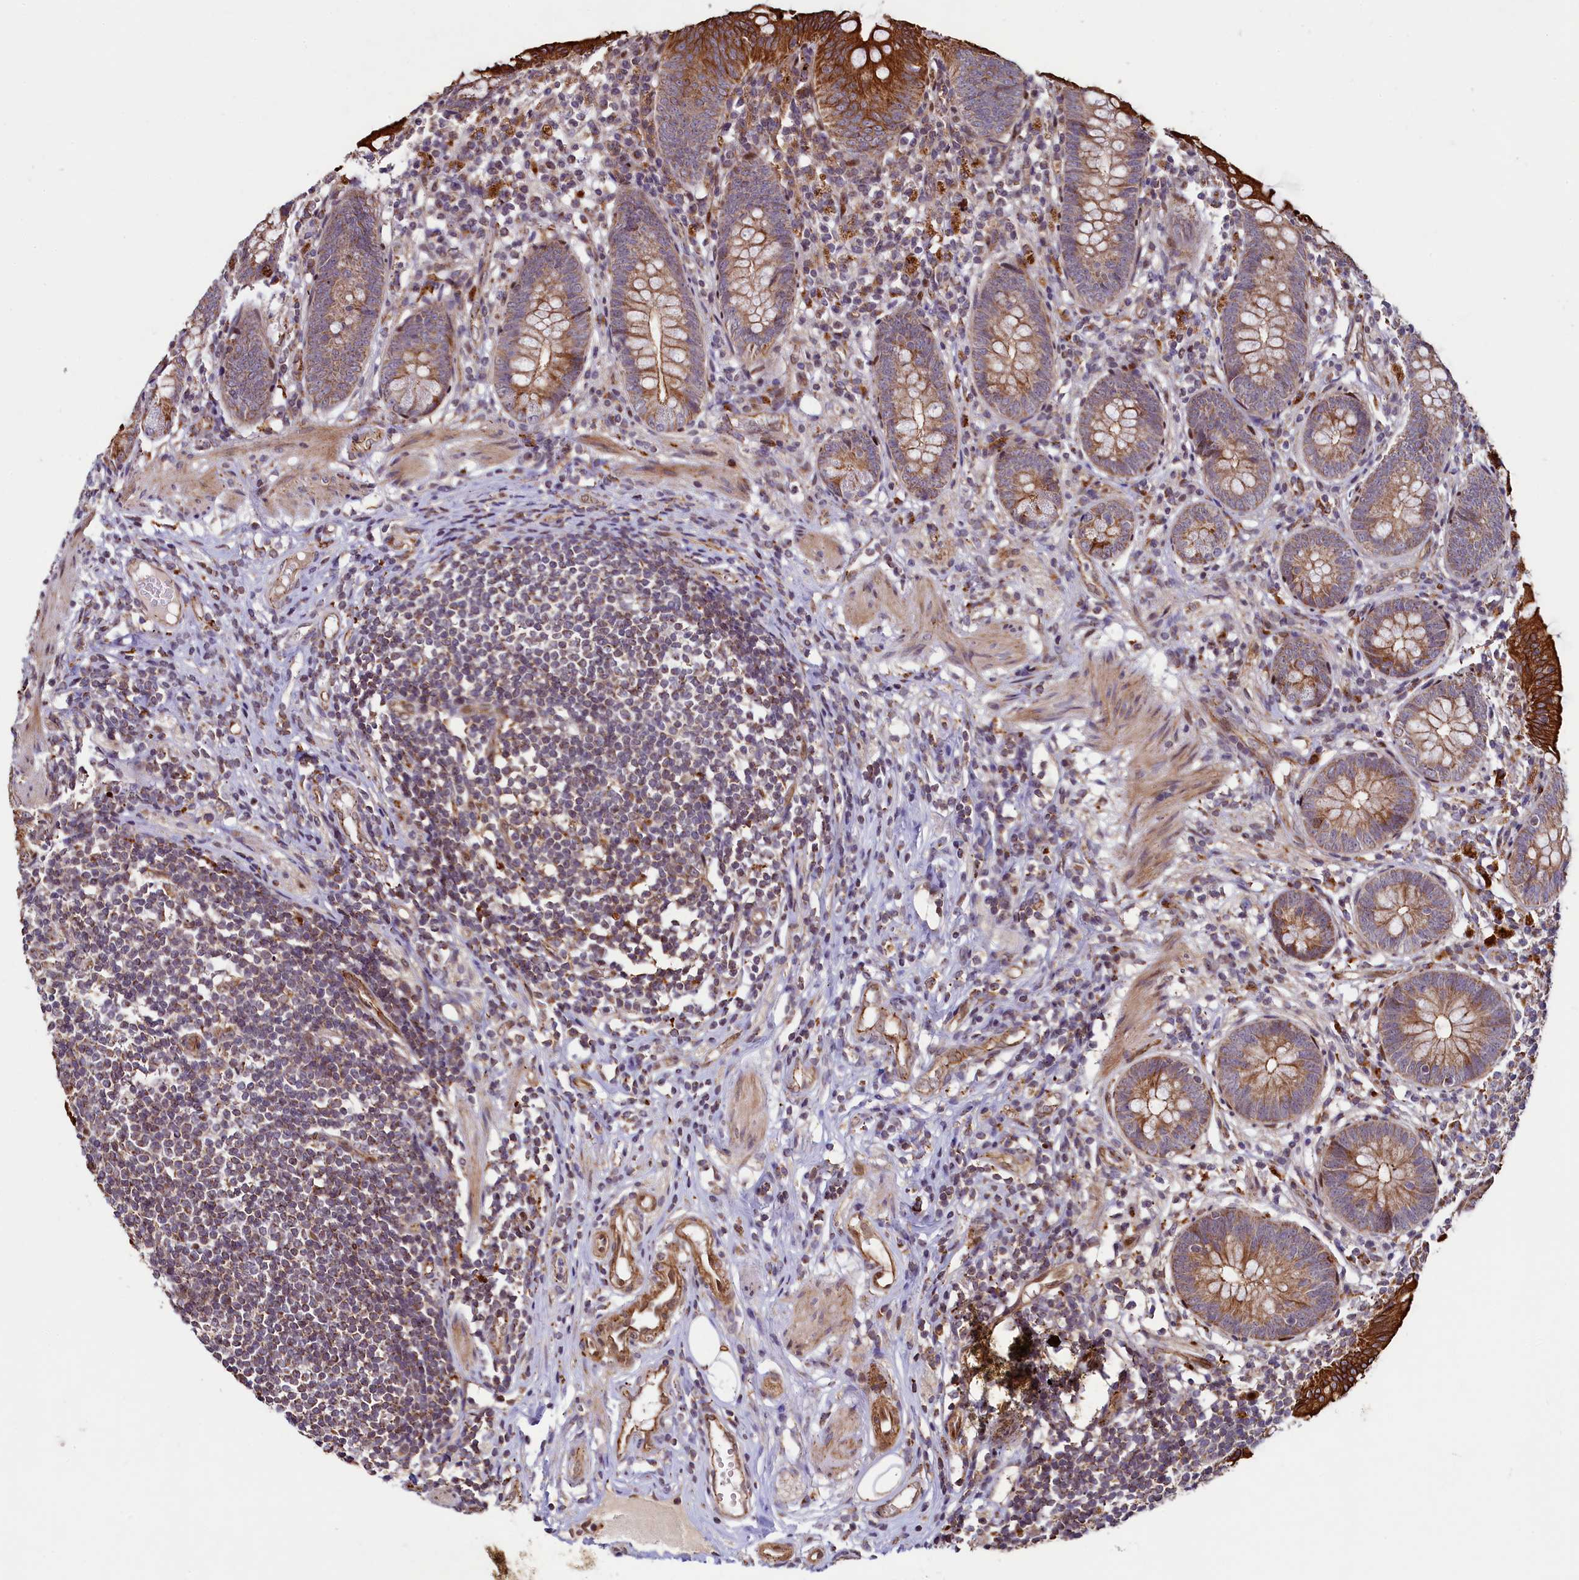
{"staining": {"intensity": "moderate", "quantity": ">75%", "location": "cytoplasmic/membranous"}, "tissue": "appendix", "cell_type": "Glandular cells", "image_type": "normal", "snomed": [{"axis": "morphology", "description": "Normal tissue, NOS"}, {"axis": "topography", "description": "Appendix"}], "caption": "Protein expression analysis of unremarkable appendix exhibits moderate cytoplasmic/membranous expression in approximately >75% of glandular cells.", "gene": "ZNF577", "patient": {"sex": "female", "age": 62}}